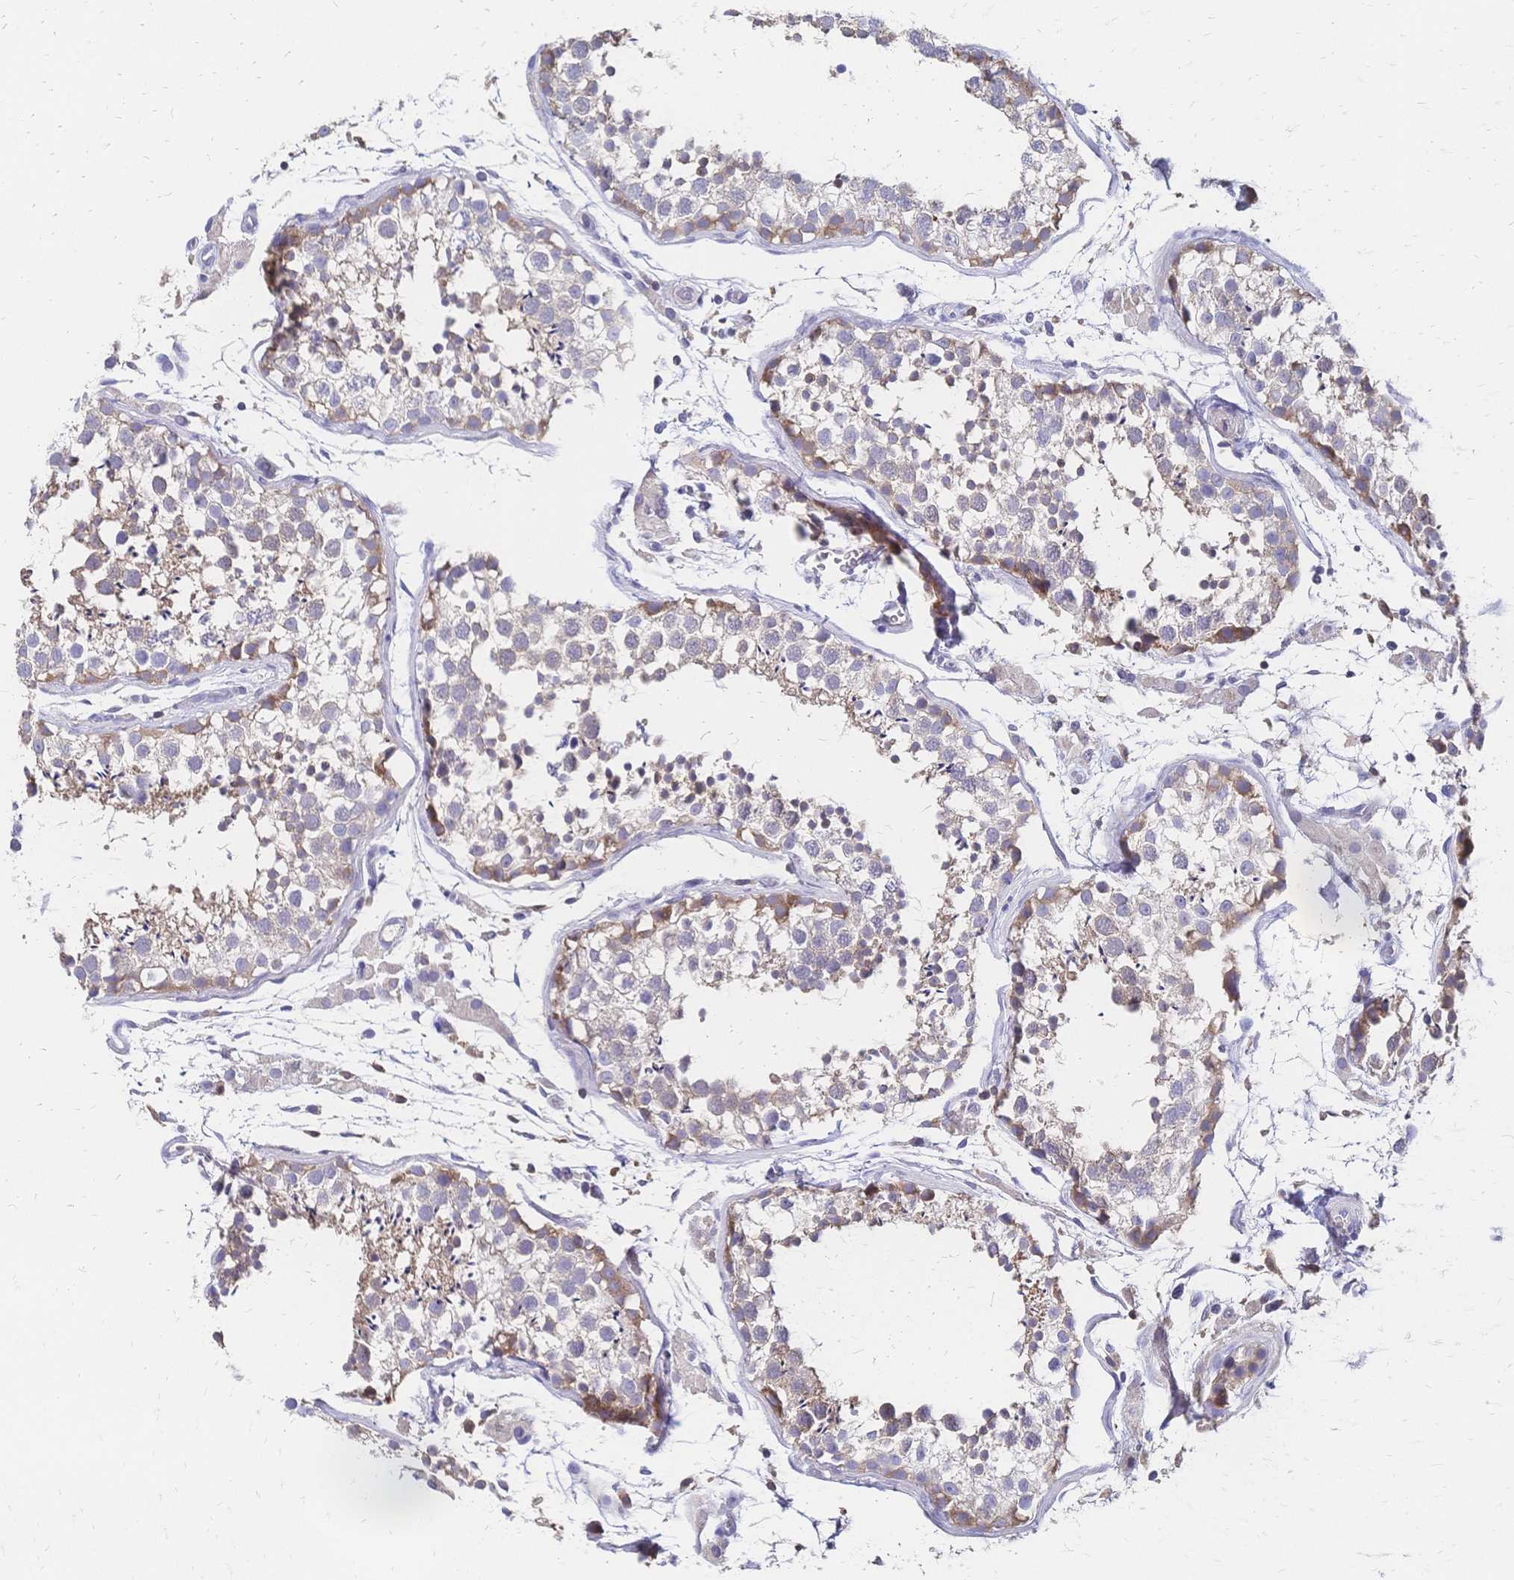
{"staining": {"intensity": "weak", "quantity": "25%-75%", "location": "cytoplasmic/membranous"}, "tissue": "testis", "cell_type": "Cells in seminiferous ducts", "image_type": "normal", "snomed": [{"axis": "morphology", "description": "Normal tissue, NOS"}, {"axis": "morphology", "description": "Seminoma, NOS"}, {"axis": "topography", "description": "Testis"}], "caption": "An immunohistochemistry (IHC) image of normal tissue is shown. Protein staining in brown highlights weak cytoplasmic/membranous positivity in testis within cells in seminiferous ducts. (Brightfield microscopy of DAB IHC at high magnification).", "gene": "DTNB", "patient": {"sex": "male", "age": 29}}